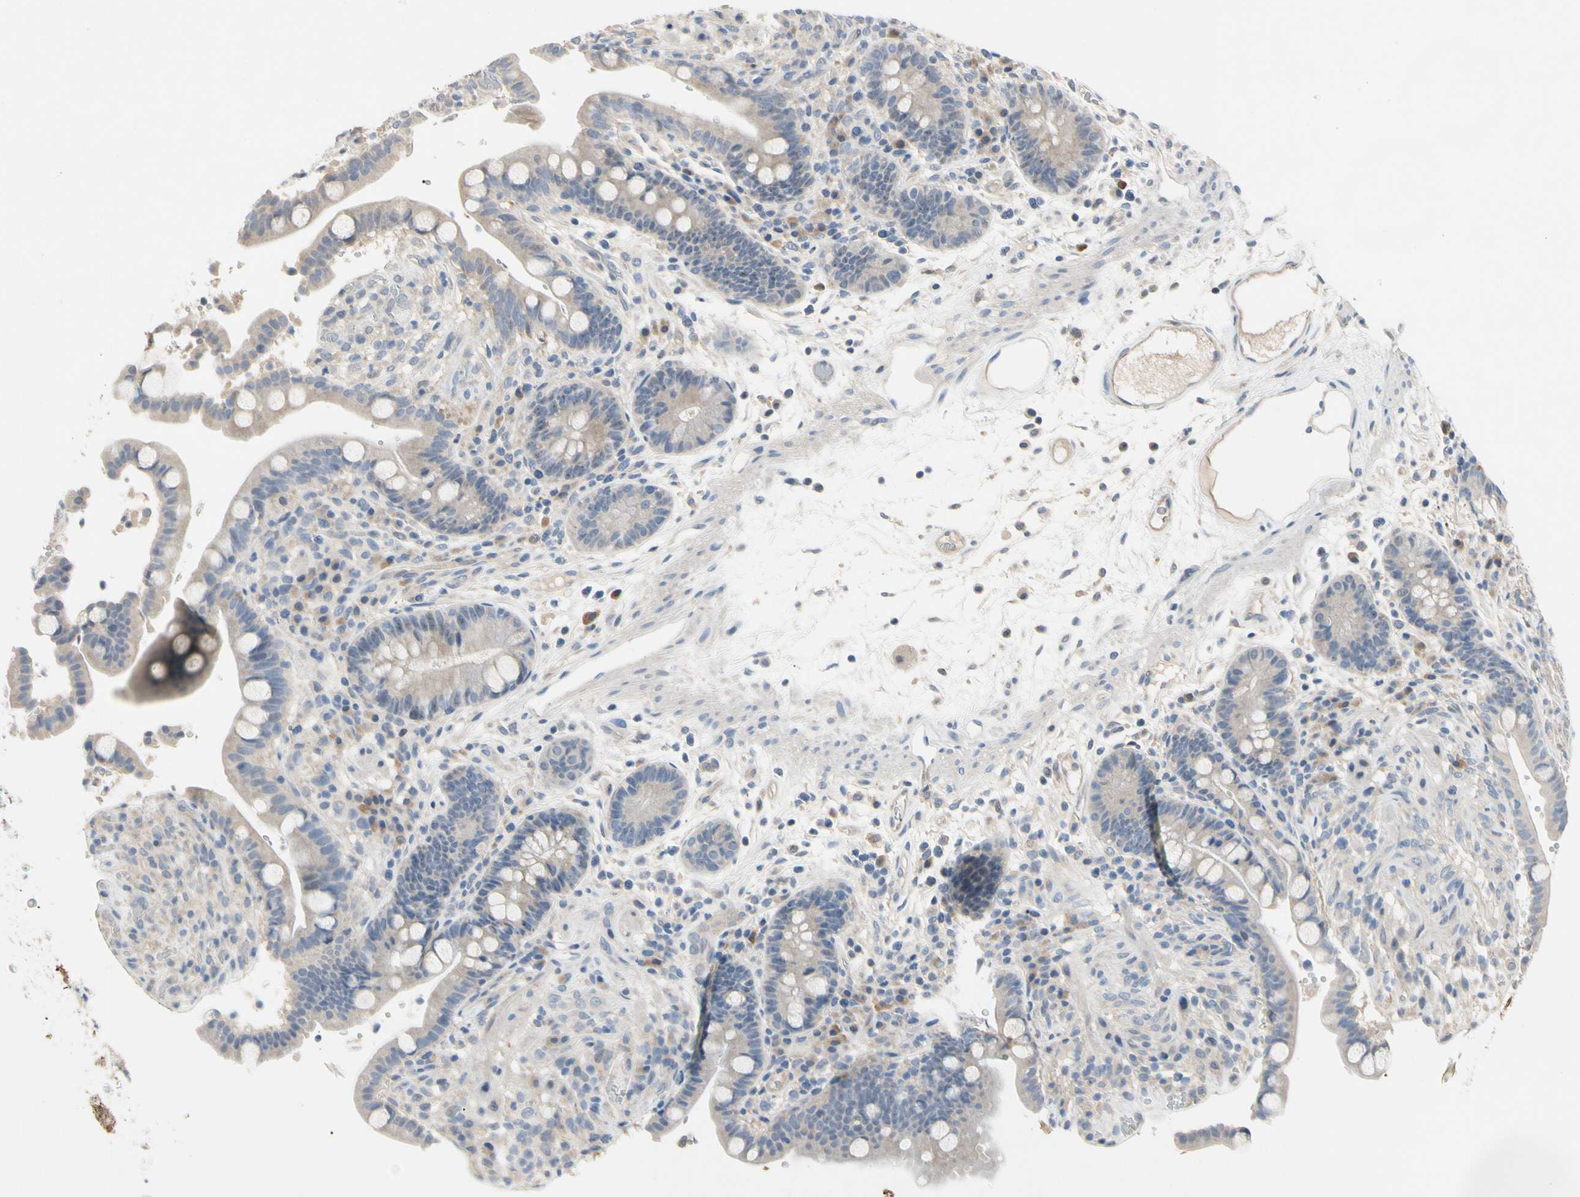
{"staining": {"intensity": "weak", "quantity": ">75%", "location": "cytoplasmic/membranous"}, "tissue": "colon", "cell_type": "Endothelial cells", "image_type": "normal", "snomed": [{"axis": "morphology", "description": "Normal tissue, NOS"}, {"axis": "topography", "description": "Colon"}], "caption": "Immunohistochemical staining of benign human colon shows low levels of weak cytoplasmic/membranous positivity in approximately >75% of endothelial cells.", "gene": "GAS6", "patient": {"sex": "male", "age": 73}}